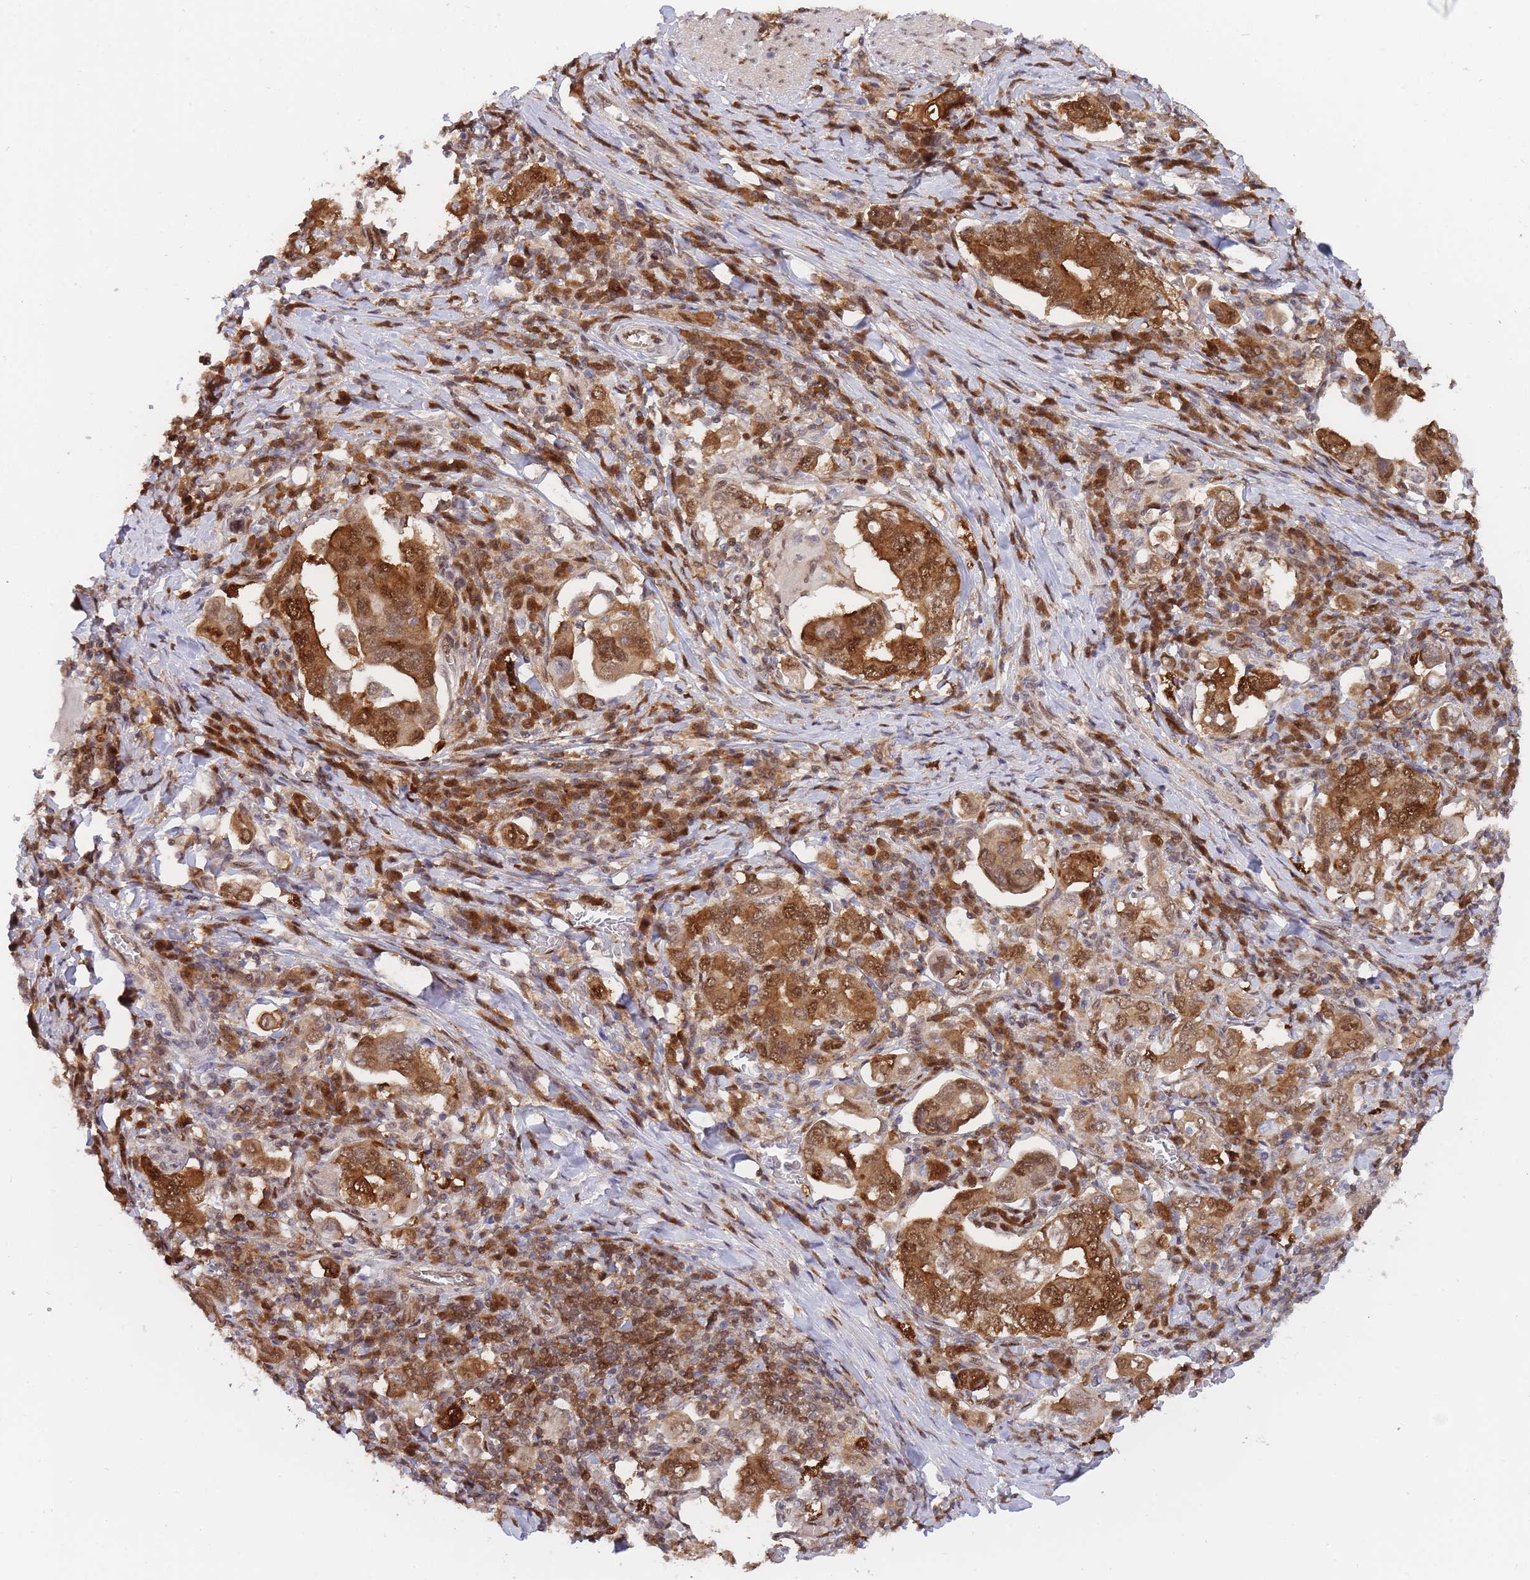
{"staining": {"intensity": "strong", "quantity": ">75%", "location": "cytoplasmic/membranous,nuclear"}, "tissue": "stomach cancer", "cell_type": "Tumor cells", "image_type": "cancer", "snomed": [{"axis": "morphology", "description": "Adenocarcinoma, NOS"}, {"axis": "topography", "description": "Stomach, upper"}, {"axis": "topography", "description": "Stomach"}], "caption": "Protein staining of stomach cancer (adenocarcinoma) tissue shows strong cytoplasmic/membranous and nuclear staining in approximately >75% of tumor cells.", "gene": "NSFL1C", "patient": {"sex": "male", "age": 62}}